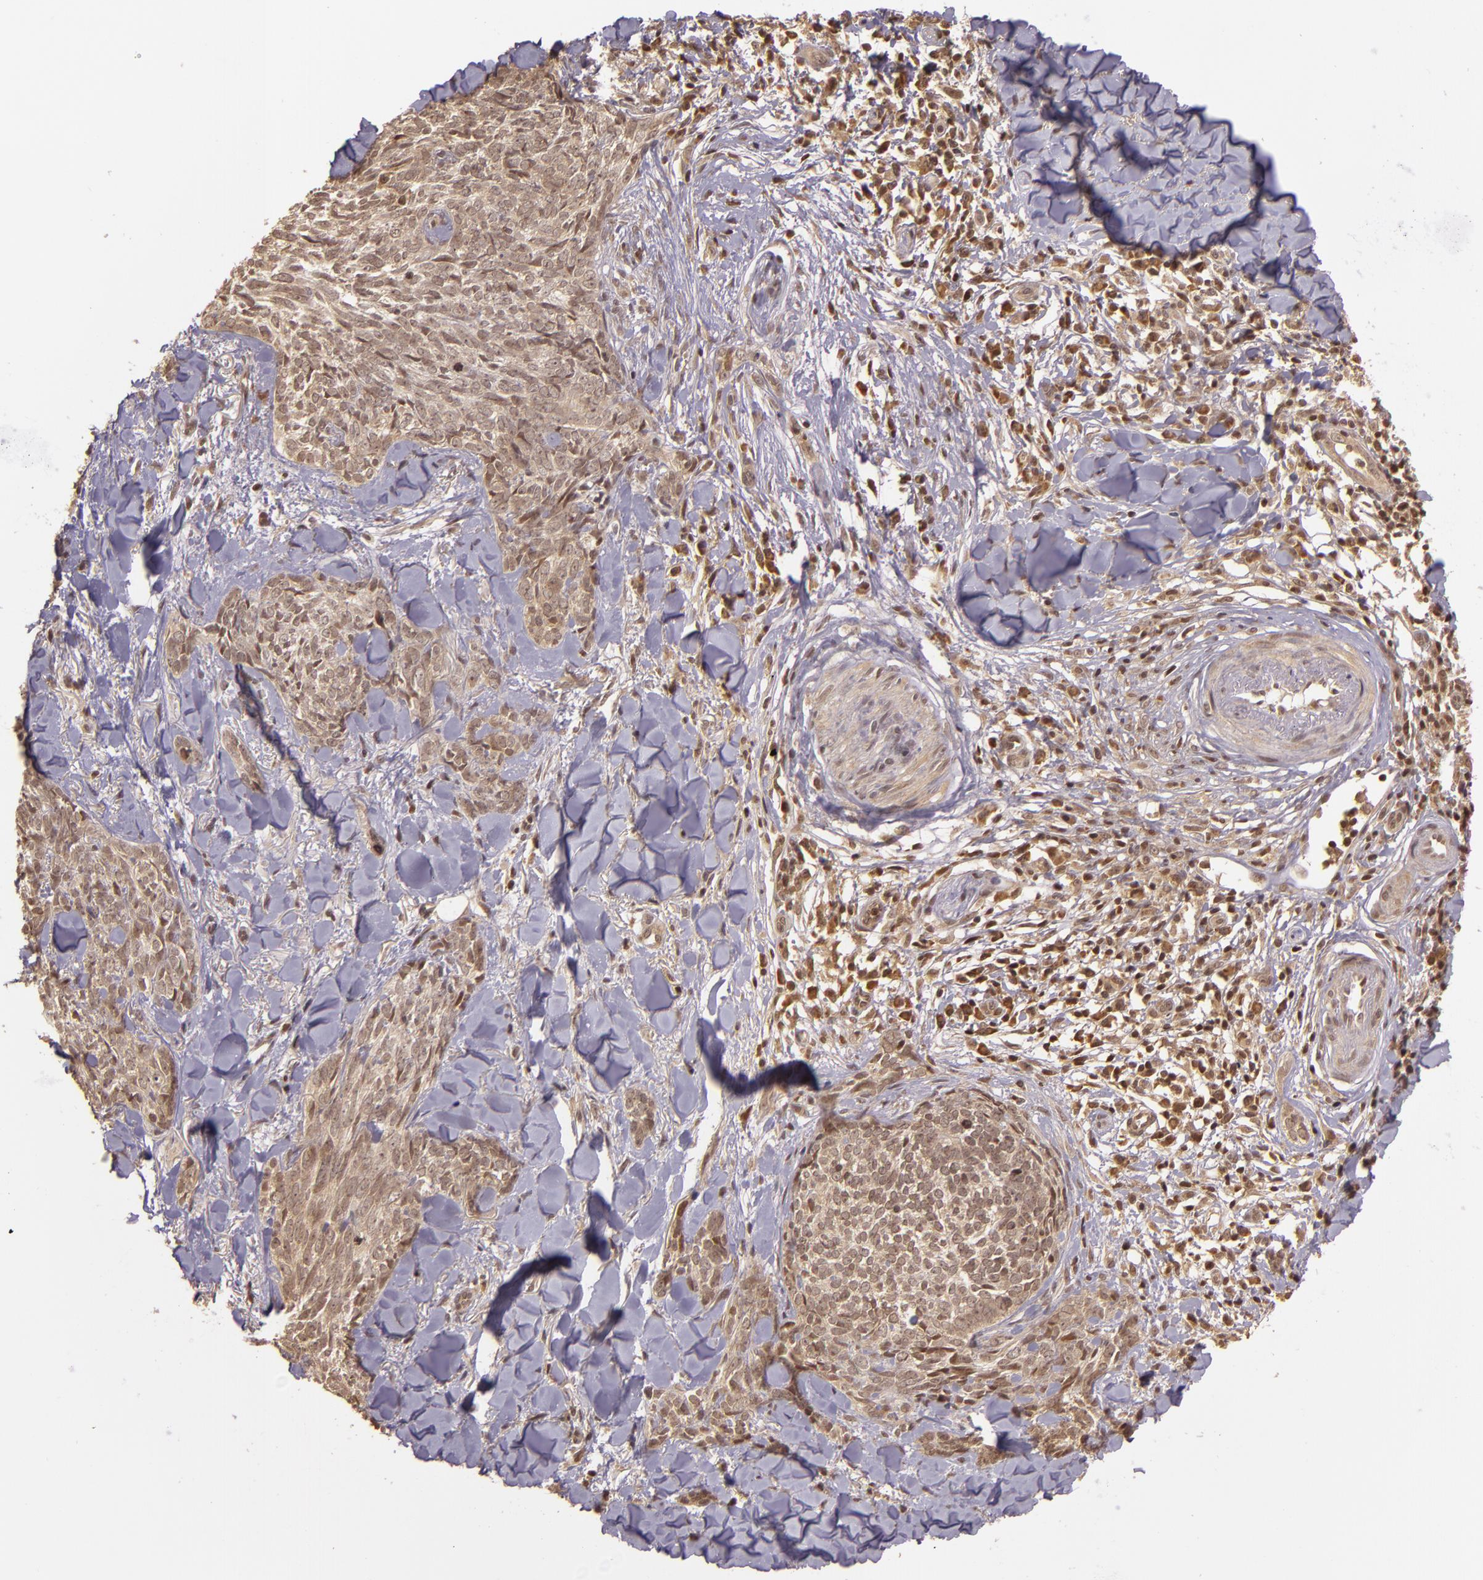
{"staining": {"intensity": "moderate", "quantity": ">75%", "location": "cytoplasmic/membranous,nuclear"}, "tissue": "skin cancer", "cell_type": "Tumor cells", "image_type": "cancer", "snomed": [{"axis": "morphology", "description": "Basal cell carcinoma"}, {"axis": "topography", "description": "Skin"}], "caption": "Skin cancer (basal cell carcinoma) stained with a brown dye shows moderate cytoplasmic/membranous and nuclear positive positivity in approximately >75% of tumor cells.", "gene": "TXNRD2", "patient": {"sex": "female", "age": 81}}